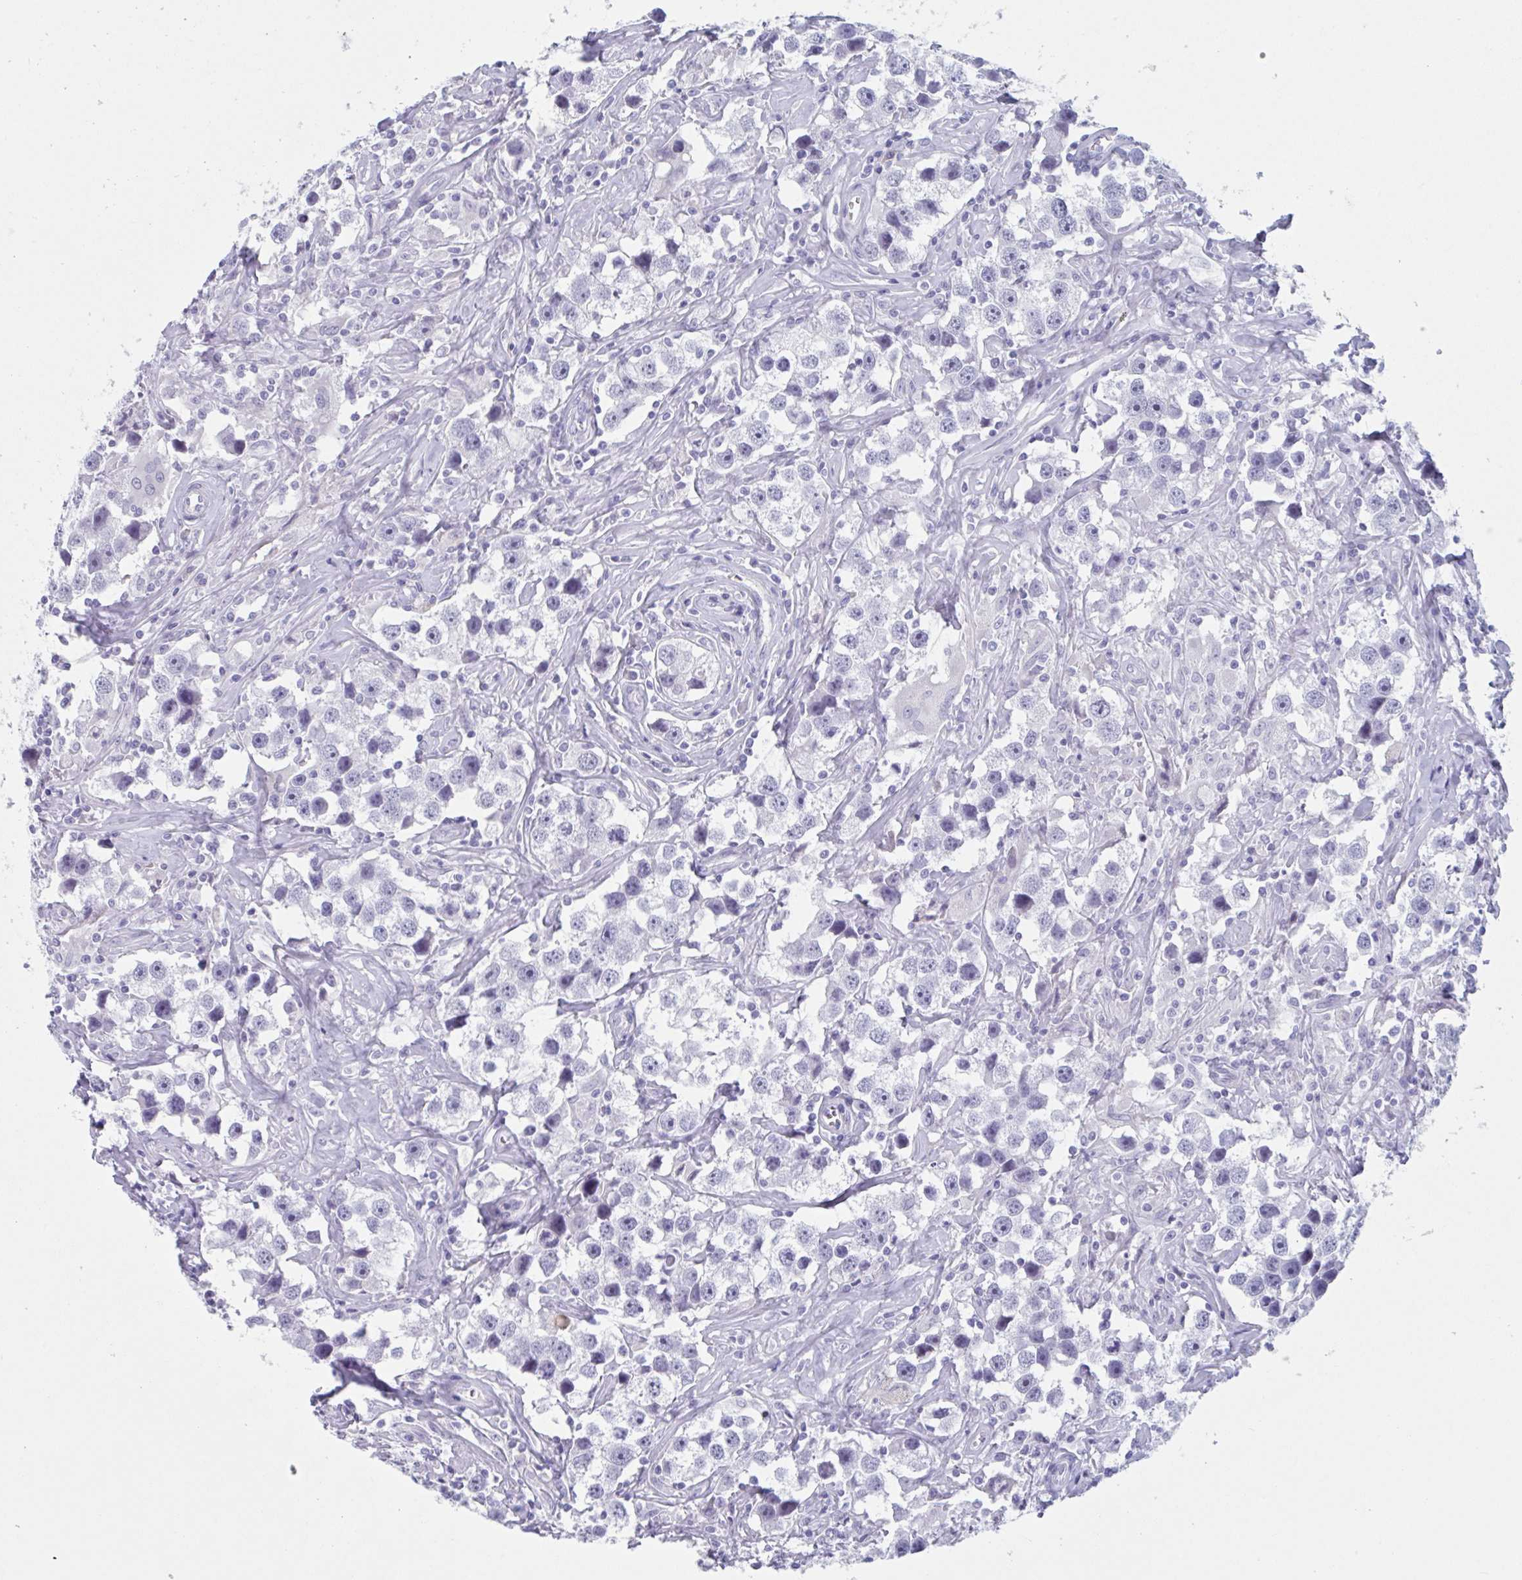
{"staining": {"intensity": "negative", "quantity": "none", "location": "none"}, "tissue": "testis cancer", "cell_type": "Tumor cells", "image_type": "cancer", "snomed": [{"axis": "morphology", "description": "Seminoma, NOS"}, {"axis": "topography", "description": "Testis"}], "caption": "Testis seminoma was stained to show a protein in brown. There is no significant positivity in tumor cells.", "gene": "HSD11B2", "patient": {"sex": "male", "age": 49}}